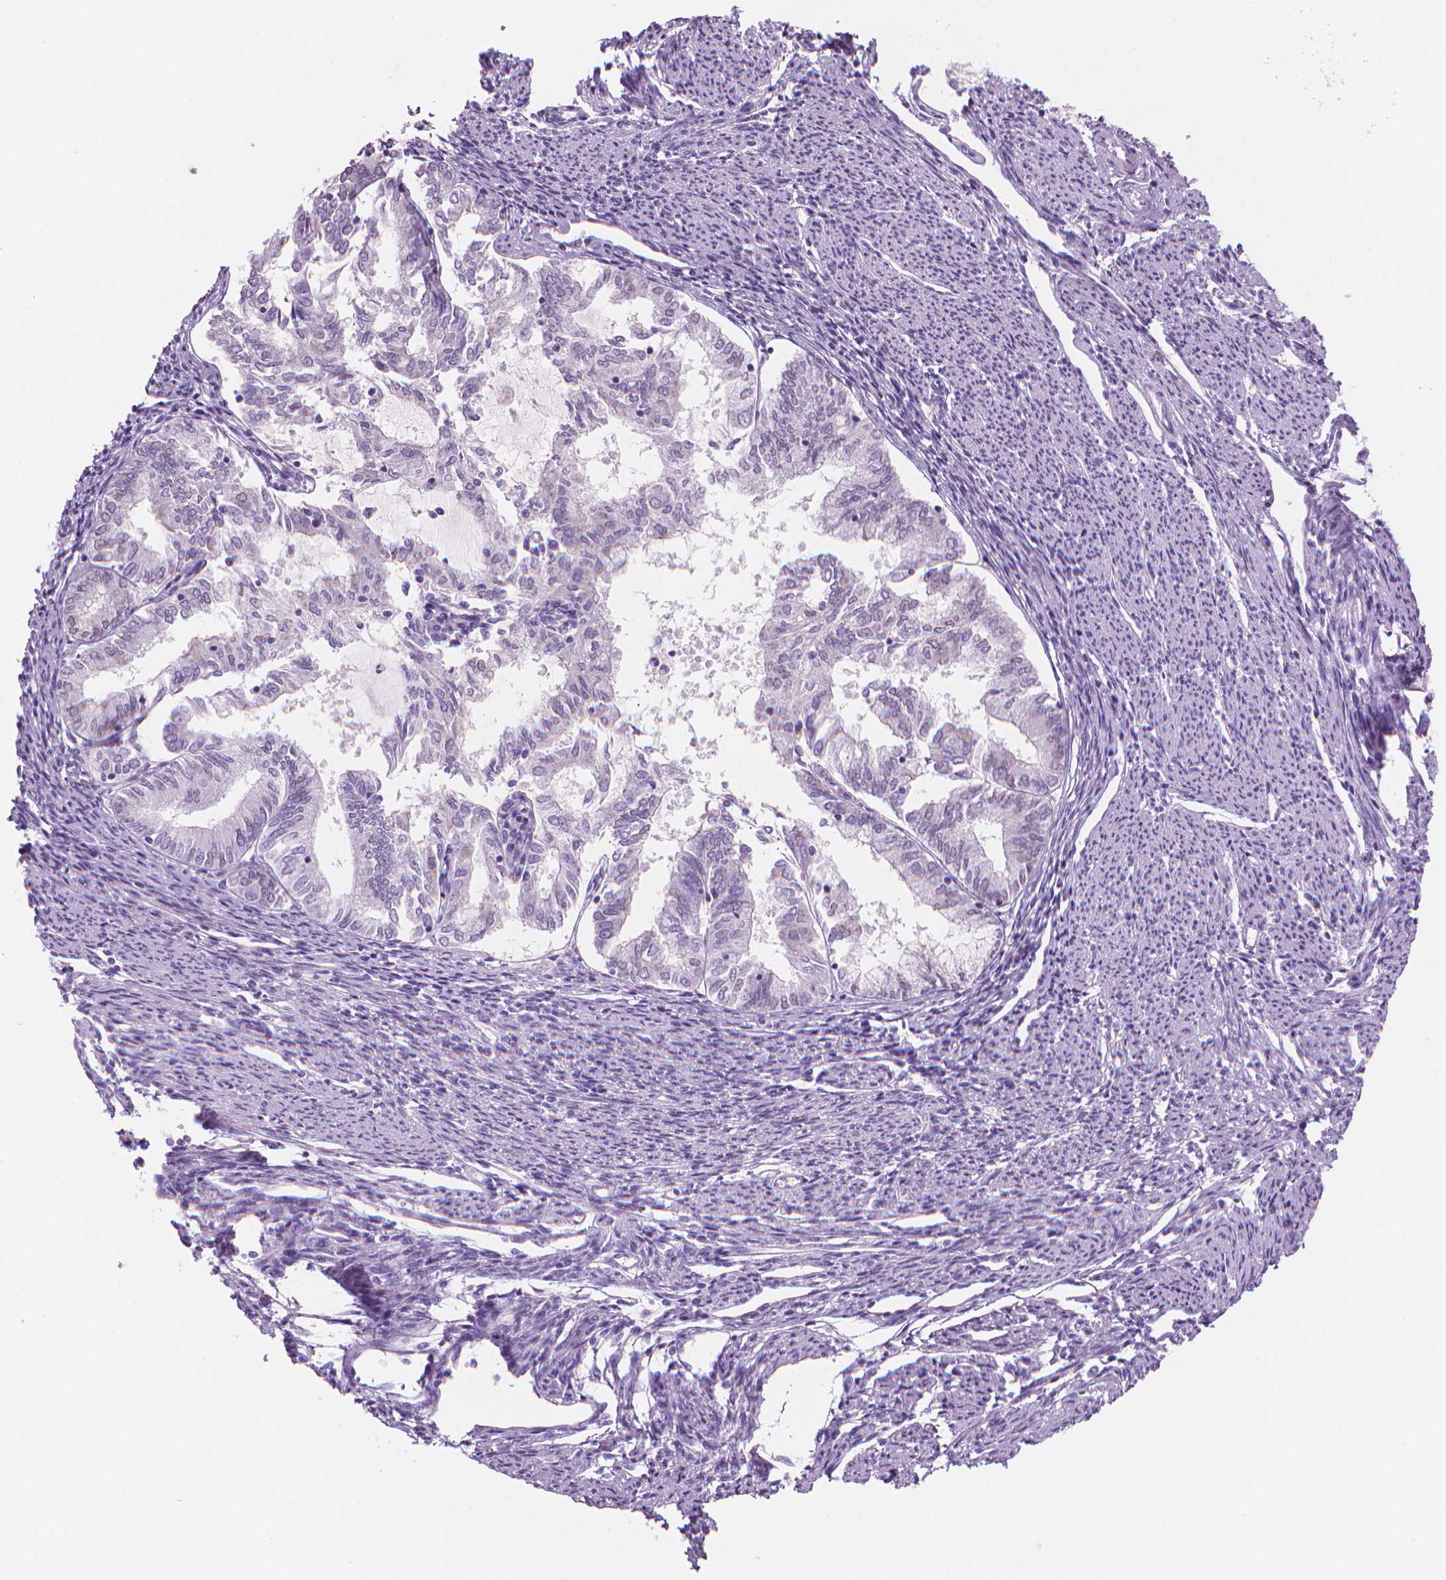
{"staining": {"intensity": "negative", "quantity": "none", "location": "none"}, "tissue": "endometrial cancer", "cell_type": "Tumor cells", "image_type": "cancer", "snomed": [{"axis": "morphology", "description": "Adenocarcinoma, NOS"}, {"axis": "topography", "description": "Endometrium"}], "caption": "IHC image of human adenocarcinoma (endometrial) stained for a protein (brown), which shows no staining in tumor cells.", "gene": "ENSG00000187186", "patient": {"sex": "female", "age": 79}}